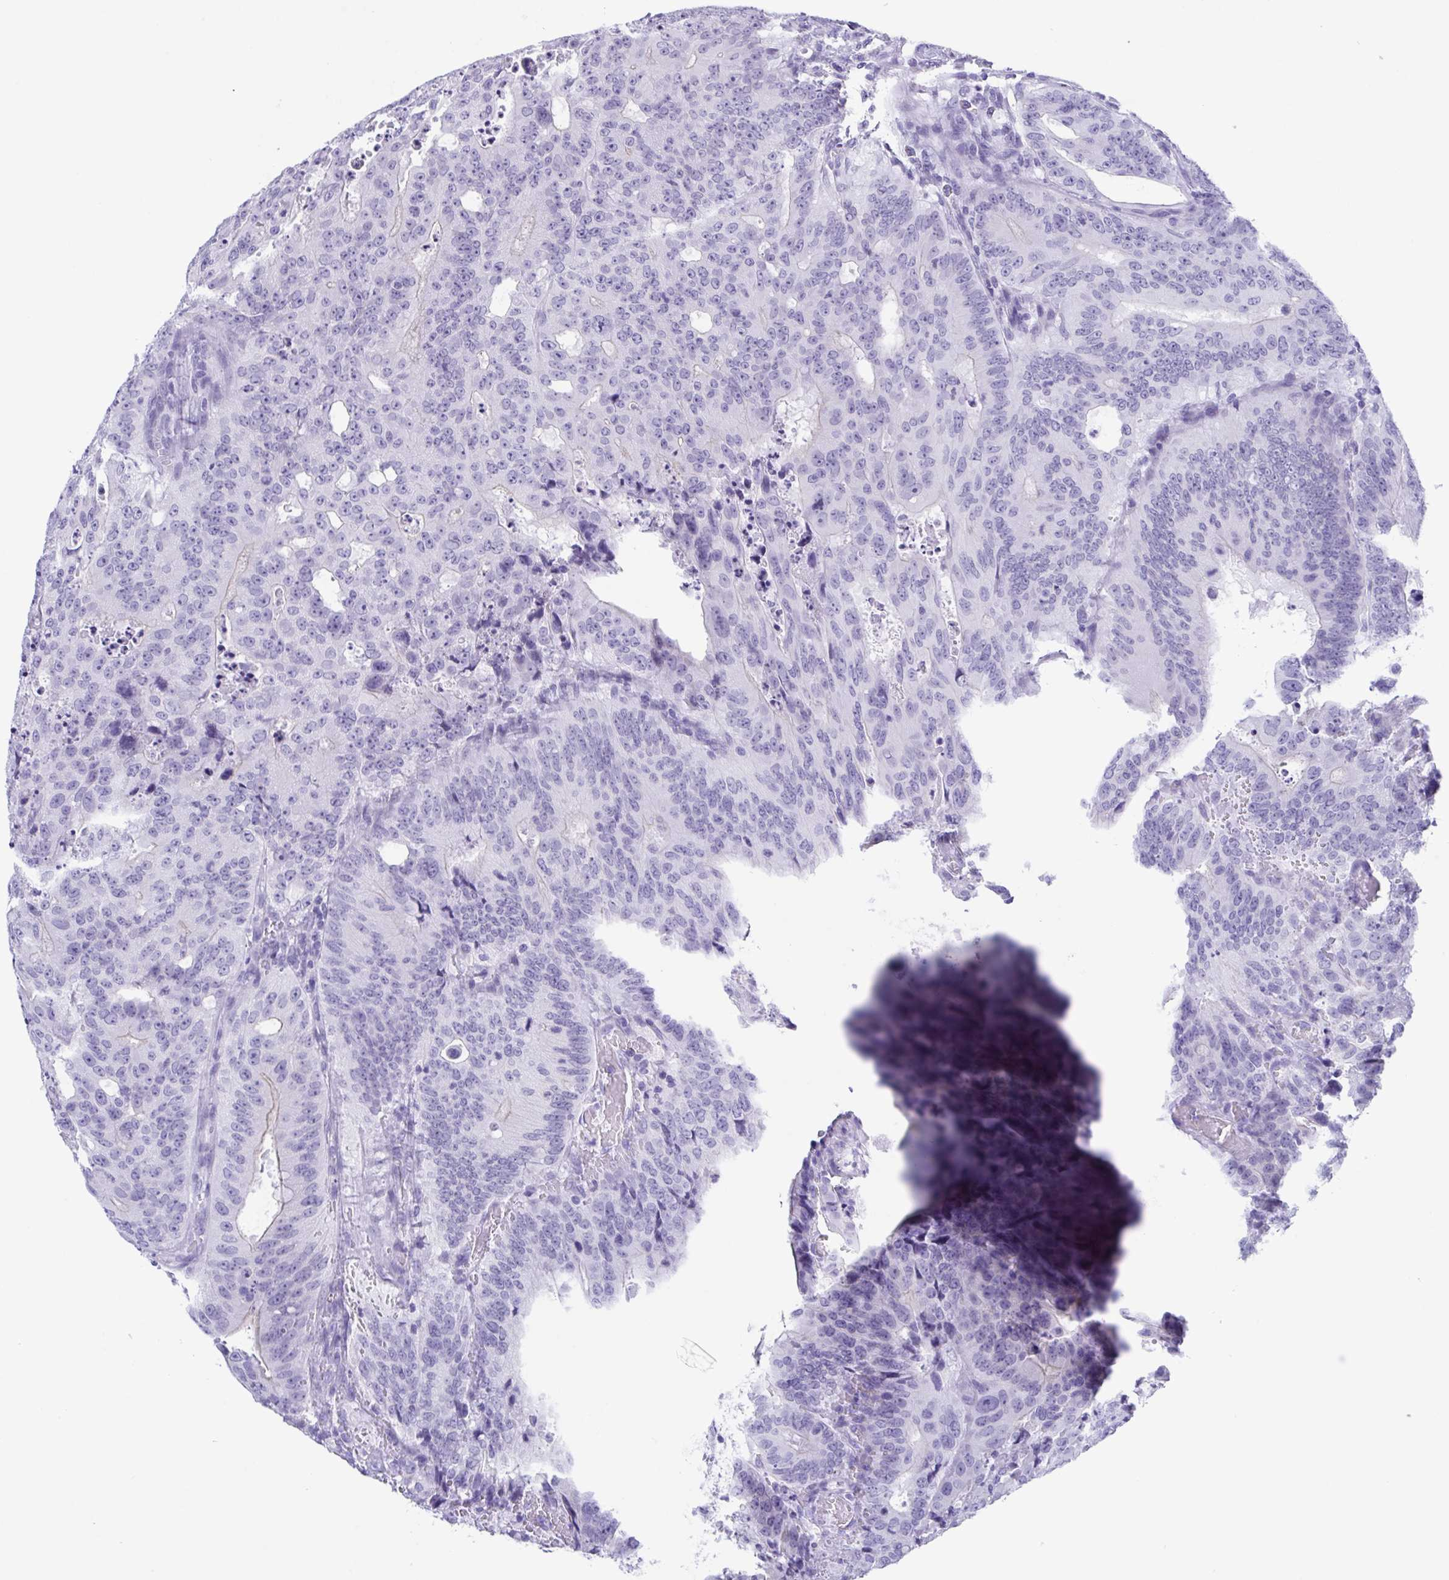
{"staining": {"intensity": "negative", "quantity": "none", "location": "none"}, "tissue": "colorectal cancer", "cell_type": "Tumor cells", "image_type": "cancer", "snomed": [{"axis": "morphology", "description": "Adenocarcinoma, NOS"}, {"axis": "topography", "description": "Colon"}], "caption": "The image reveals no staining of tumor cells in adenocarcinoma (colorectal).", "gene": "CDX4", "patient": {"sex": "male", "age": 62}}